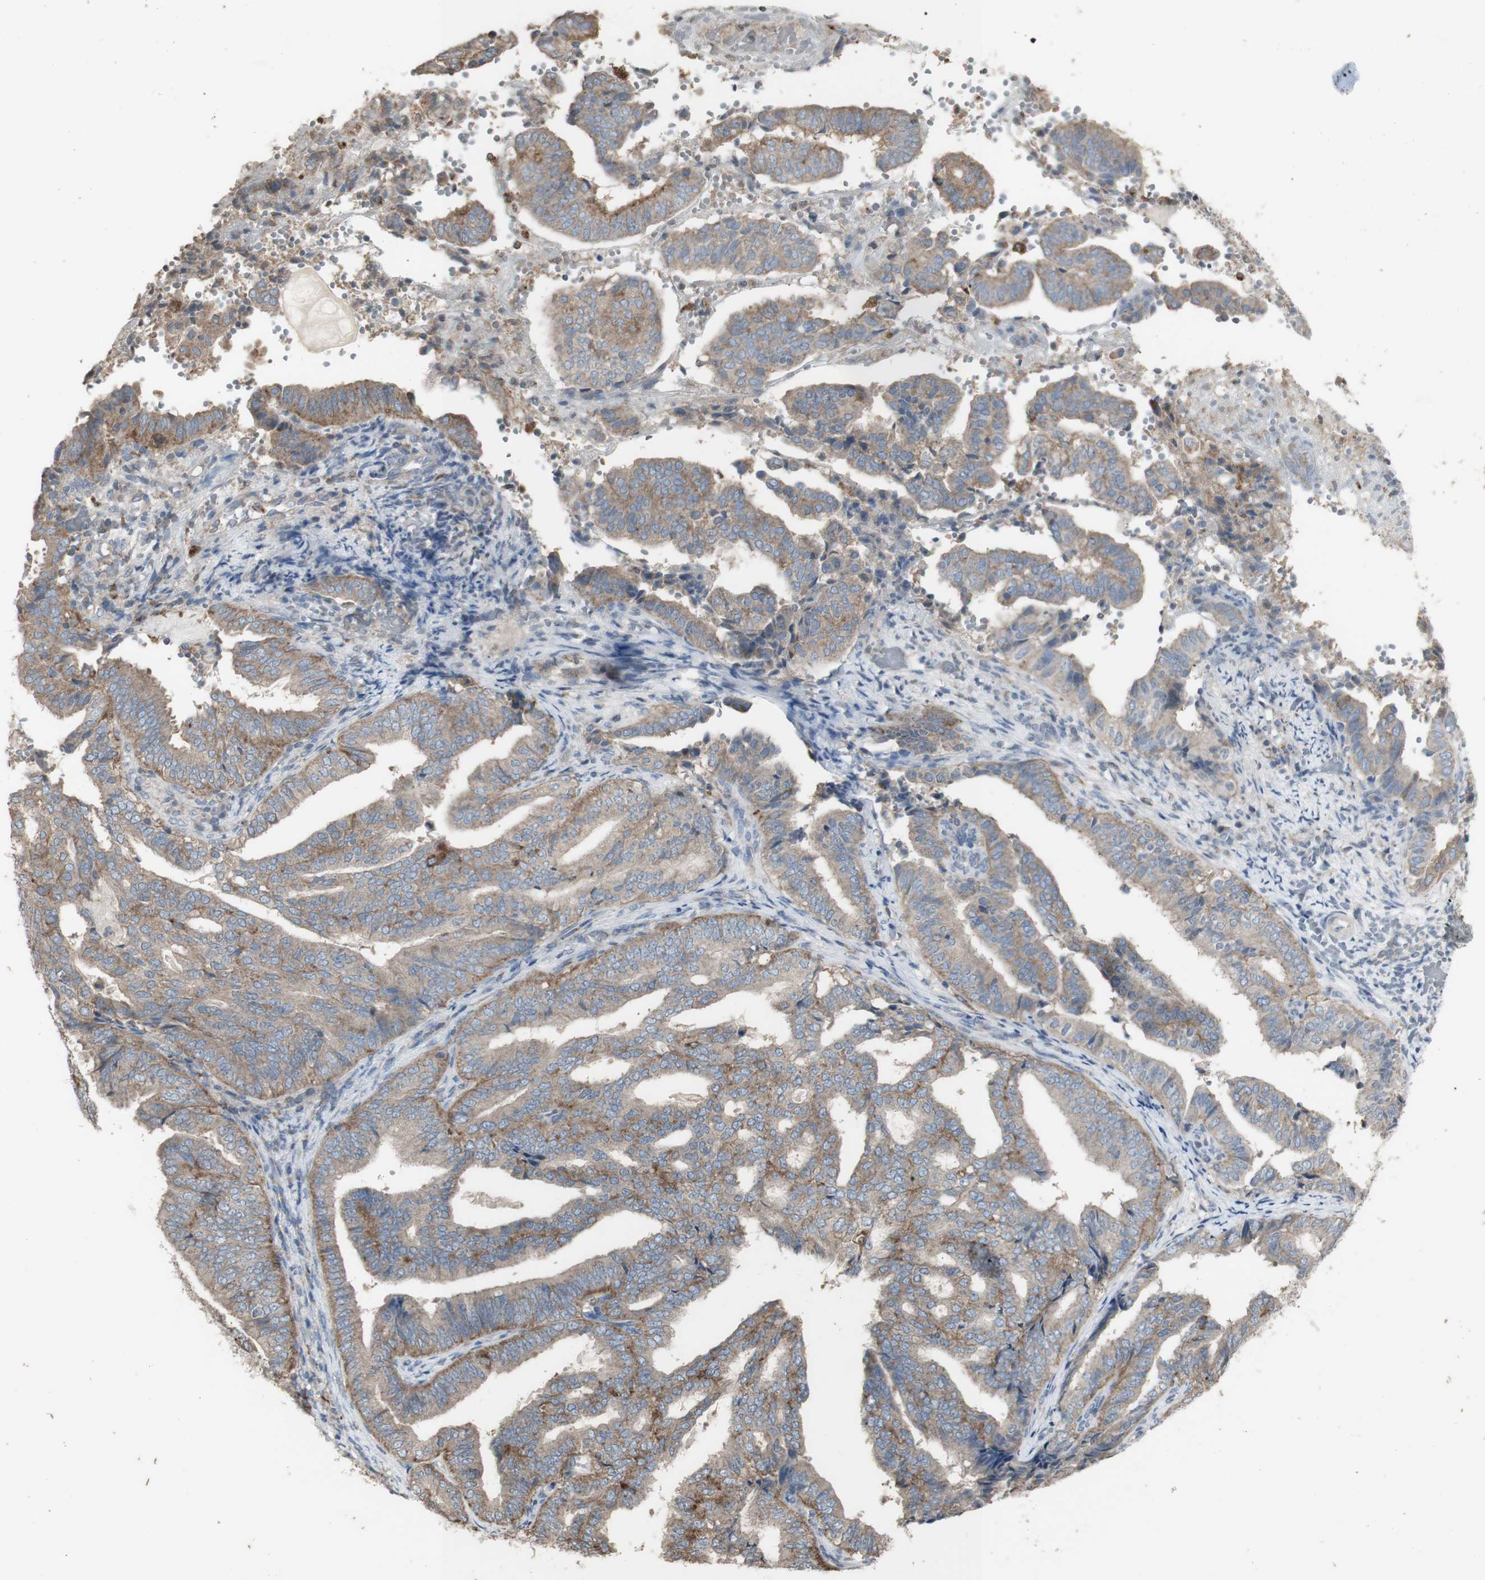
{"staining": {"intensity": "moderate", "quantity": ">75%", "location": "cytoplasmic/membranous"}, "tissue": "endometrial cancer", "cell_type": "Tumor cells", "image_type": "cancer", "snomed": [{"axis": "morphology", "description": "Adenocarcinoma, NOS"}, {"axis": "topography", "description": "Endometrium"}], "caption": "A medium amount of moderate cytoplasmic/membranous expression is present in about >75% of tumor cells in endometrial cancer tissue.", "gene": "ATP6V1E1", "patient": {"sex": "female", "age": 58}}